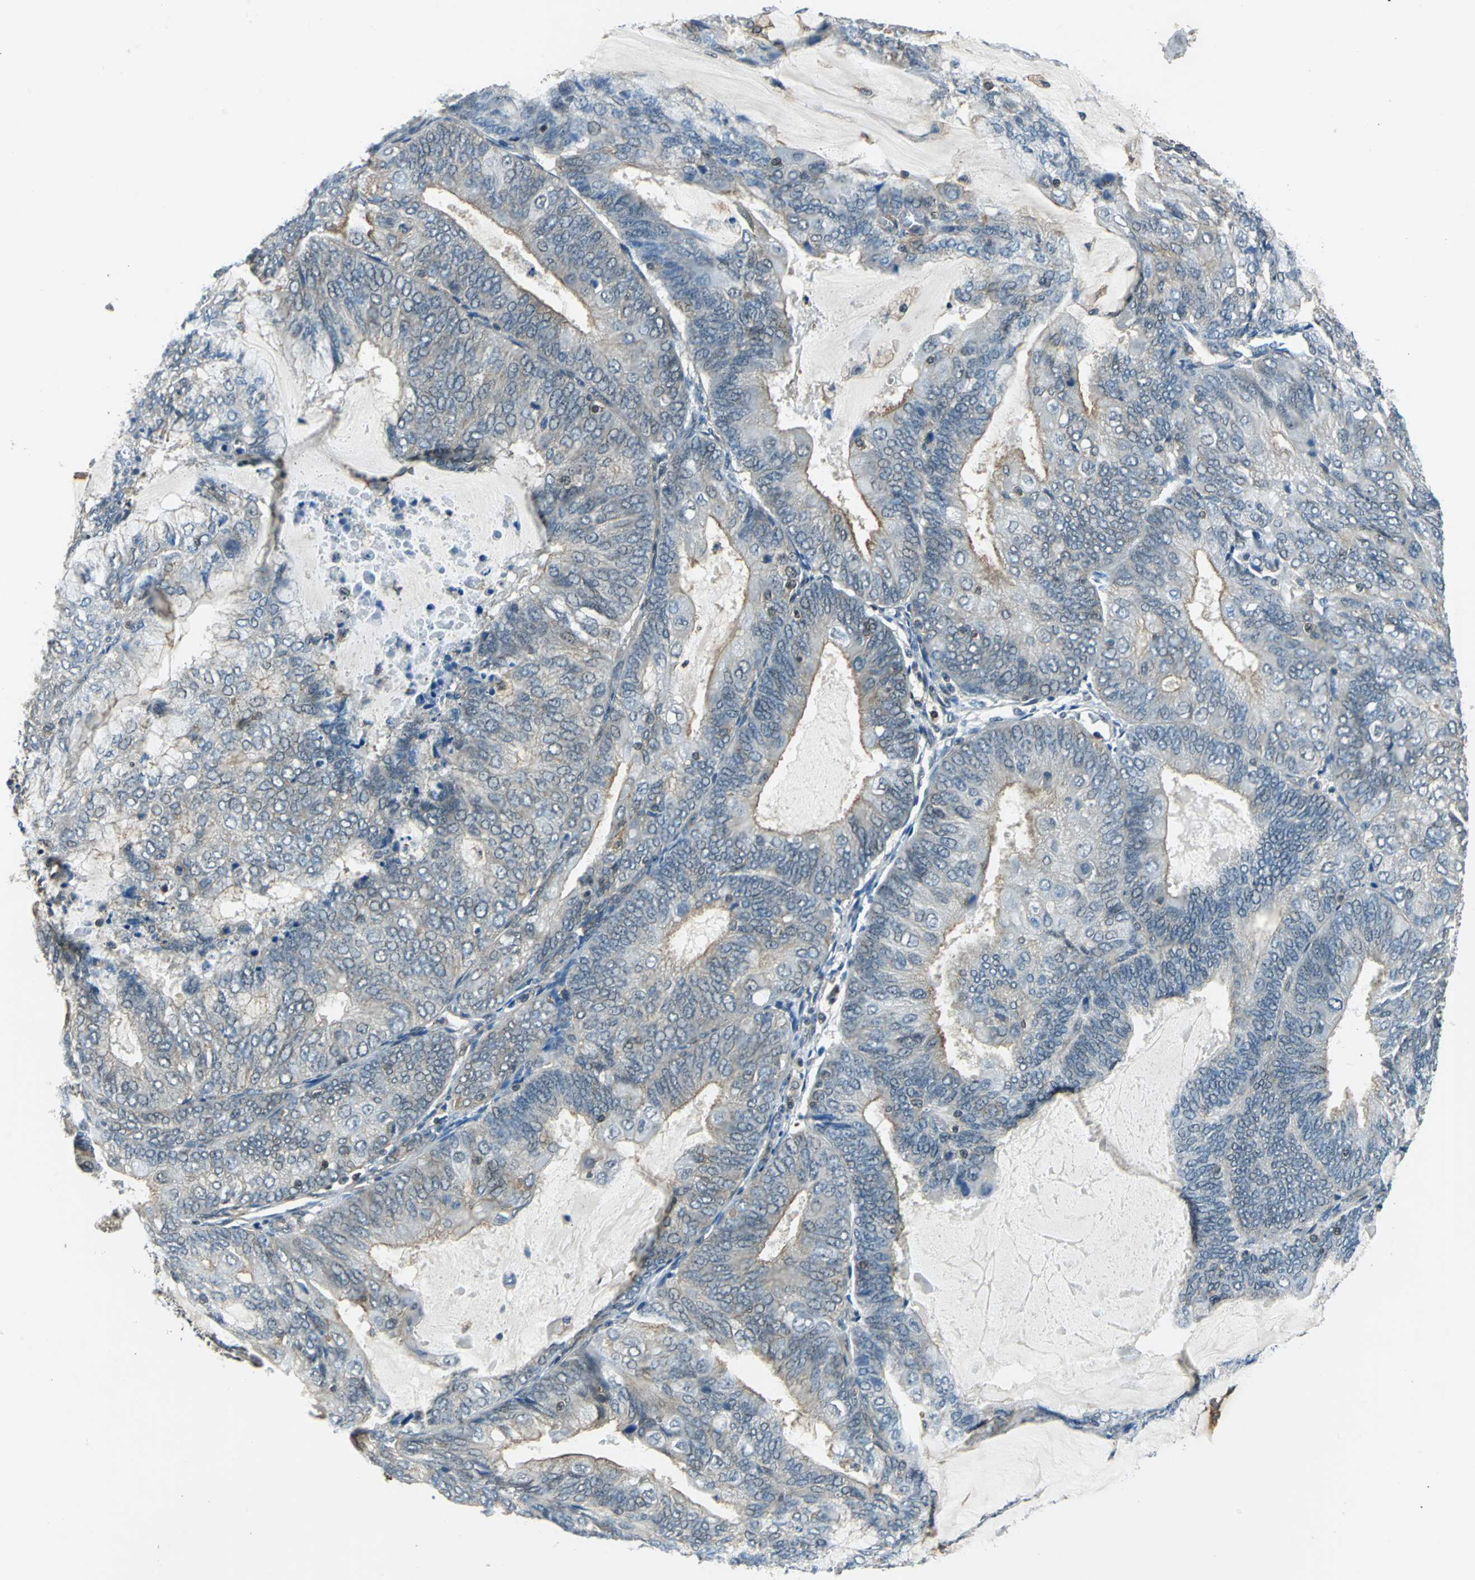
{"staining": {"intensity": "weak", "quantity": "25%-75%", "location": "cytoplasmic/membranous"}, "tissue": "endometrial cancer", "cell_type": "Tumor cells", "image_type": "cancer", "snomed": [{"axis": "morphology", "description": "Adenocarcinoma, NOS"}, {"axis": "topography", "description": "Endometrium"}], "caption": "A brown stain labels weak cytoplasmic/membranous positivity of a protein in endometrial cancer (adenocarcinoma) tumor cells.", "gene": "ARPC3", "patient": {"sex": "female", "age": 81}}